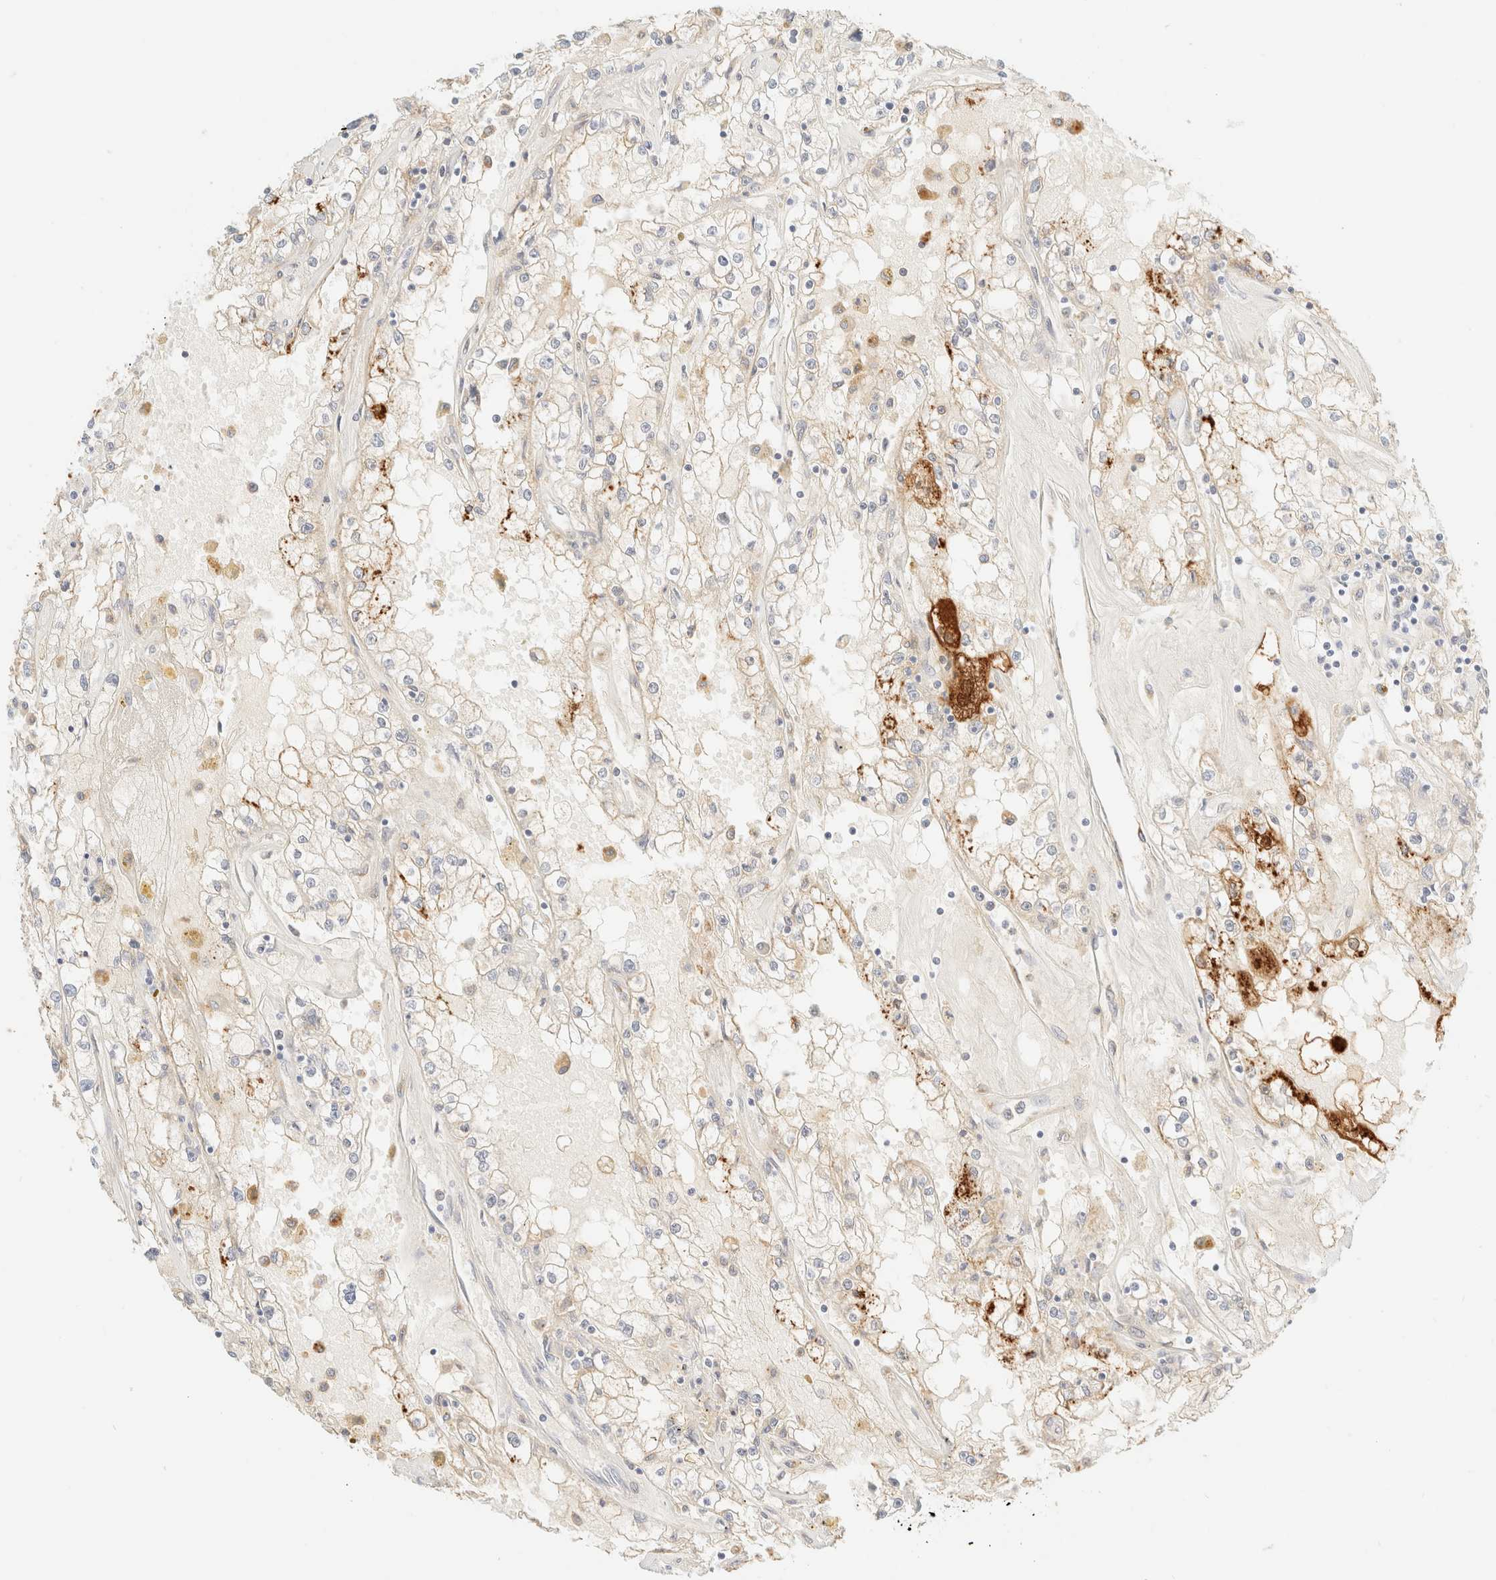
{"staining": {"intensity": "weak", "quantity": "<25%", "location": "cytoplasmic/membranous"}, "tissue": "renal cancer", "cell_type": "Tumor cells", "image_type": "cancer", "snomed": [{"axis": "morphology", "description": "Adenocarcinoma, NOS"}, {"axis": "topography", "description": "Kidney"}], "caption": "Photomicrograph shows no protein expression in tumor cells of adenocarcinoma (renal) tissue. Nuclei are stained in blue.", "gene": "FHOD1", "patient": {"sex": "male", "age": 56}}